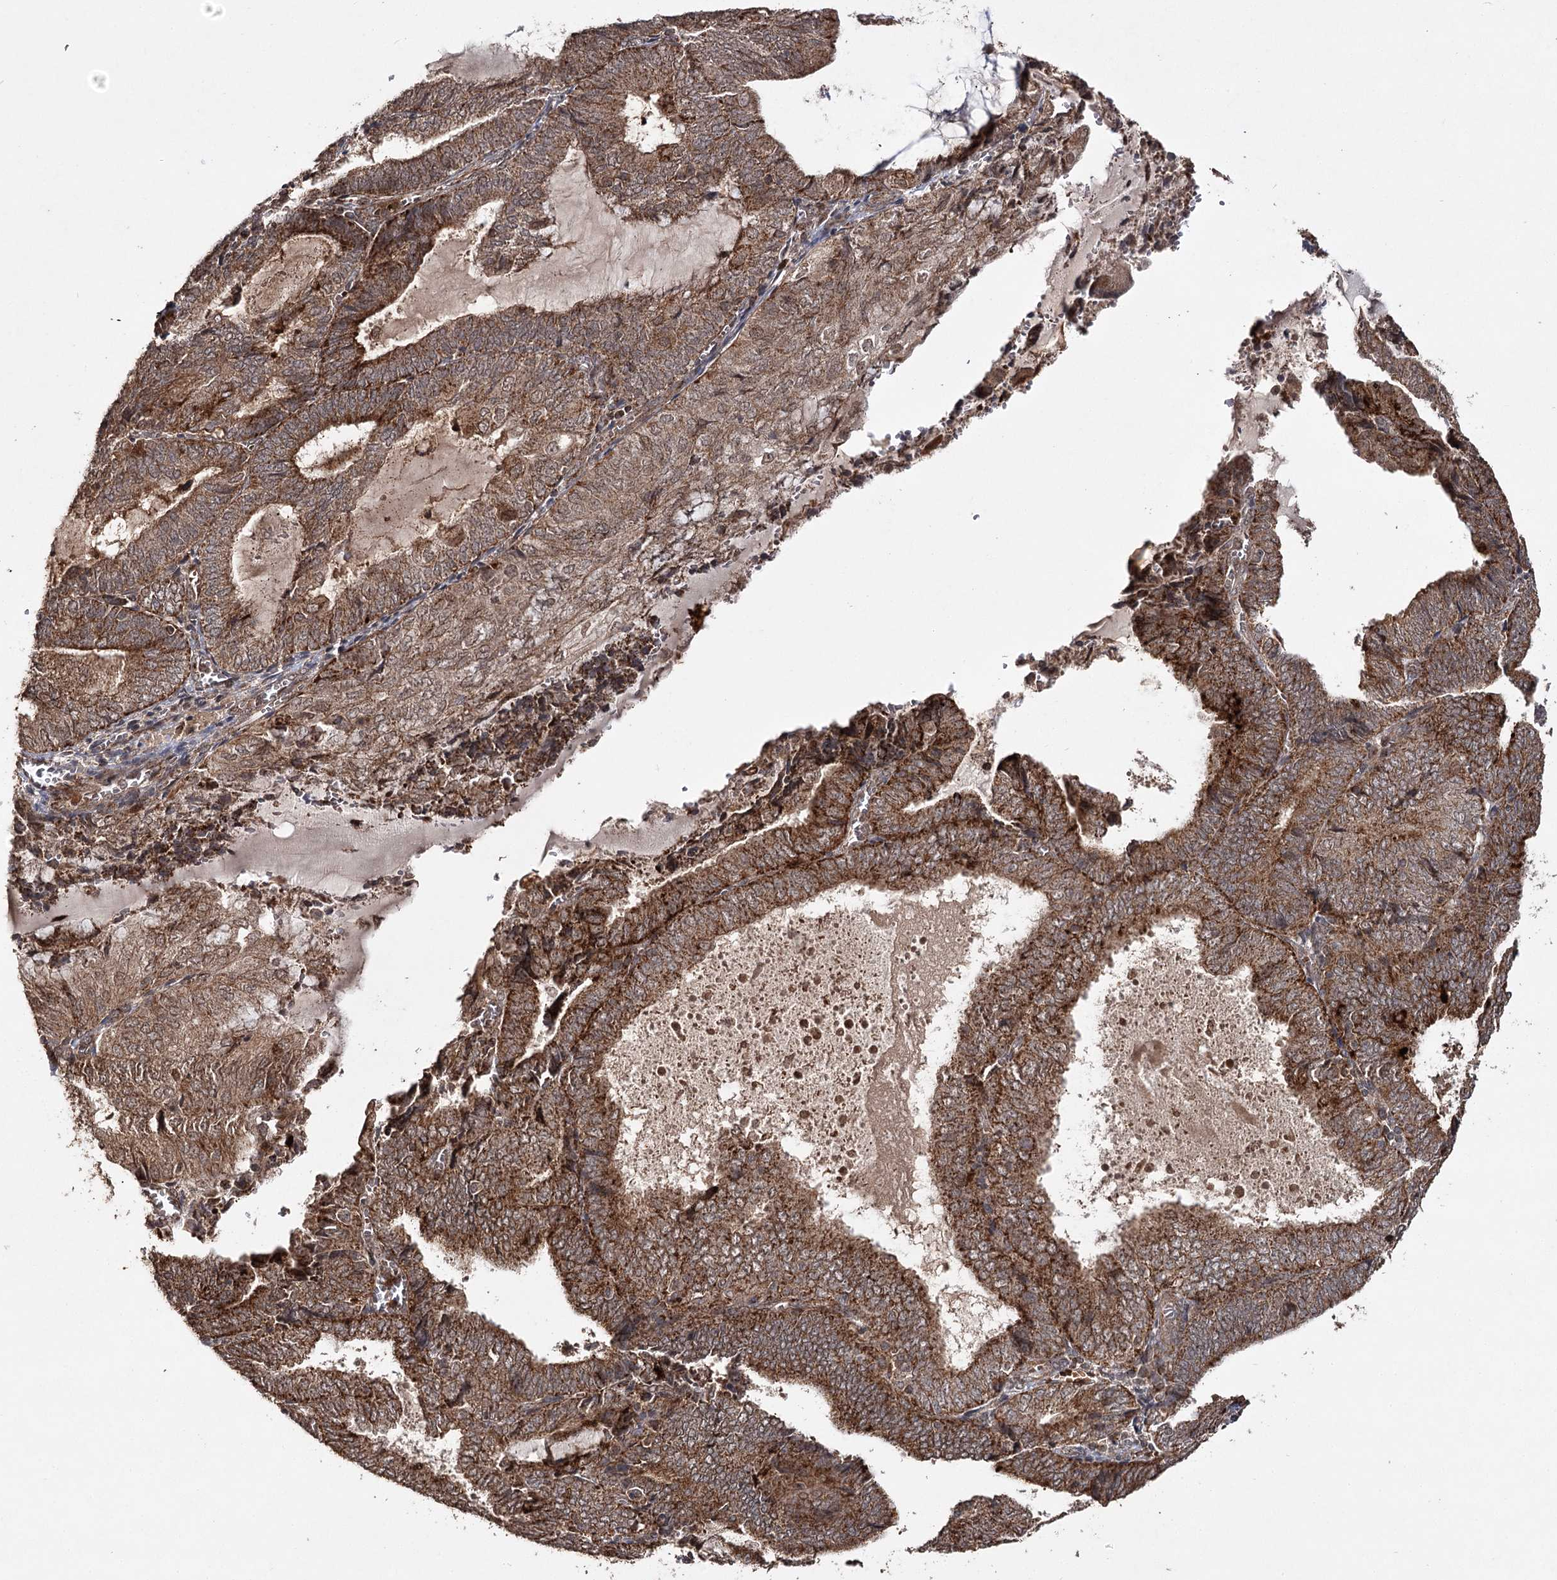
{"staining": {"intensity": "moderate", "quantity": ">75%", "location": "cytoplasmic/membranous"}, "tissue": "endometrial cancer", "cell_type": "Tumor cells", "image_type": "cancer", "snomed": [{"axis": "morphology", "description": "Adenocarcinoma, NOS"}, {"axis": "topography", "description": "Endometrium"}], "caption": "Moderate cytoplasmic/membranous protein positivity is appreciated in about >75% of tumor cells in endometrial cancer.", "gene": "ZNRF3", "patient": {"sex": "female", "age": 81}}